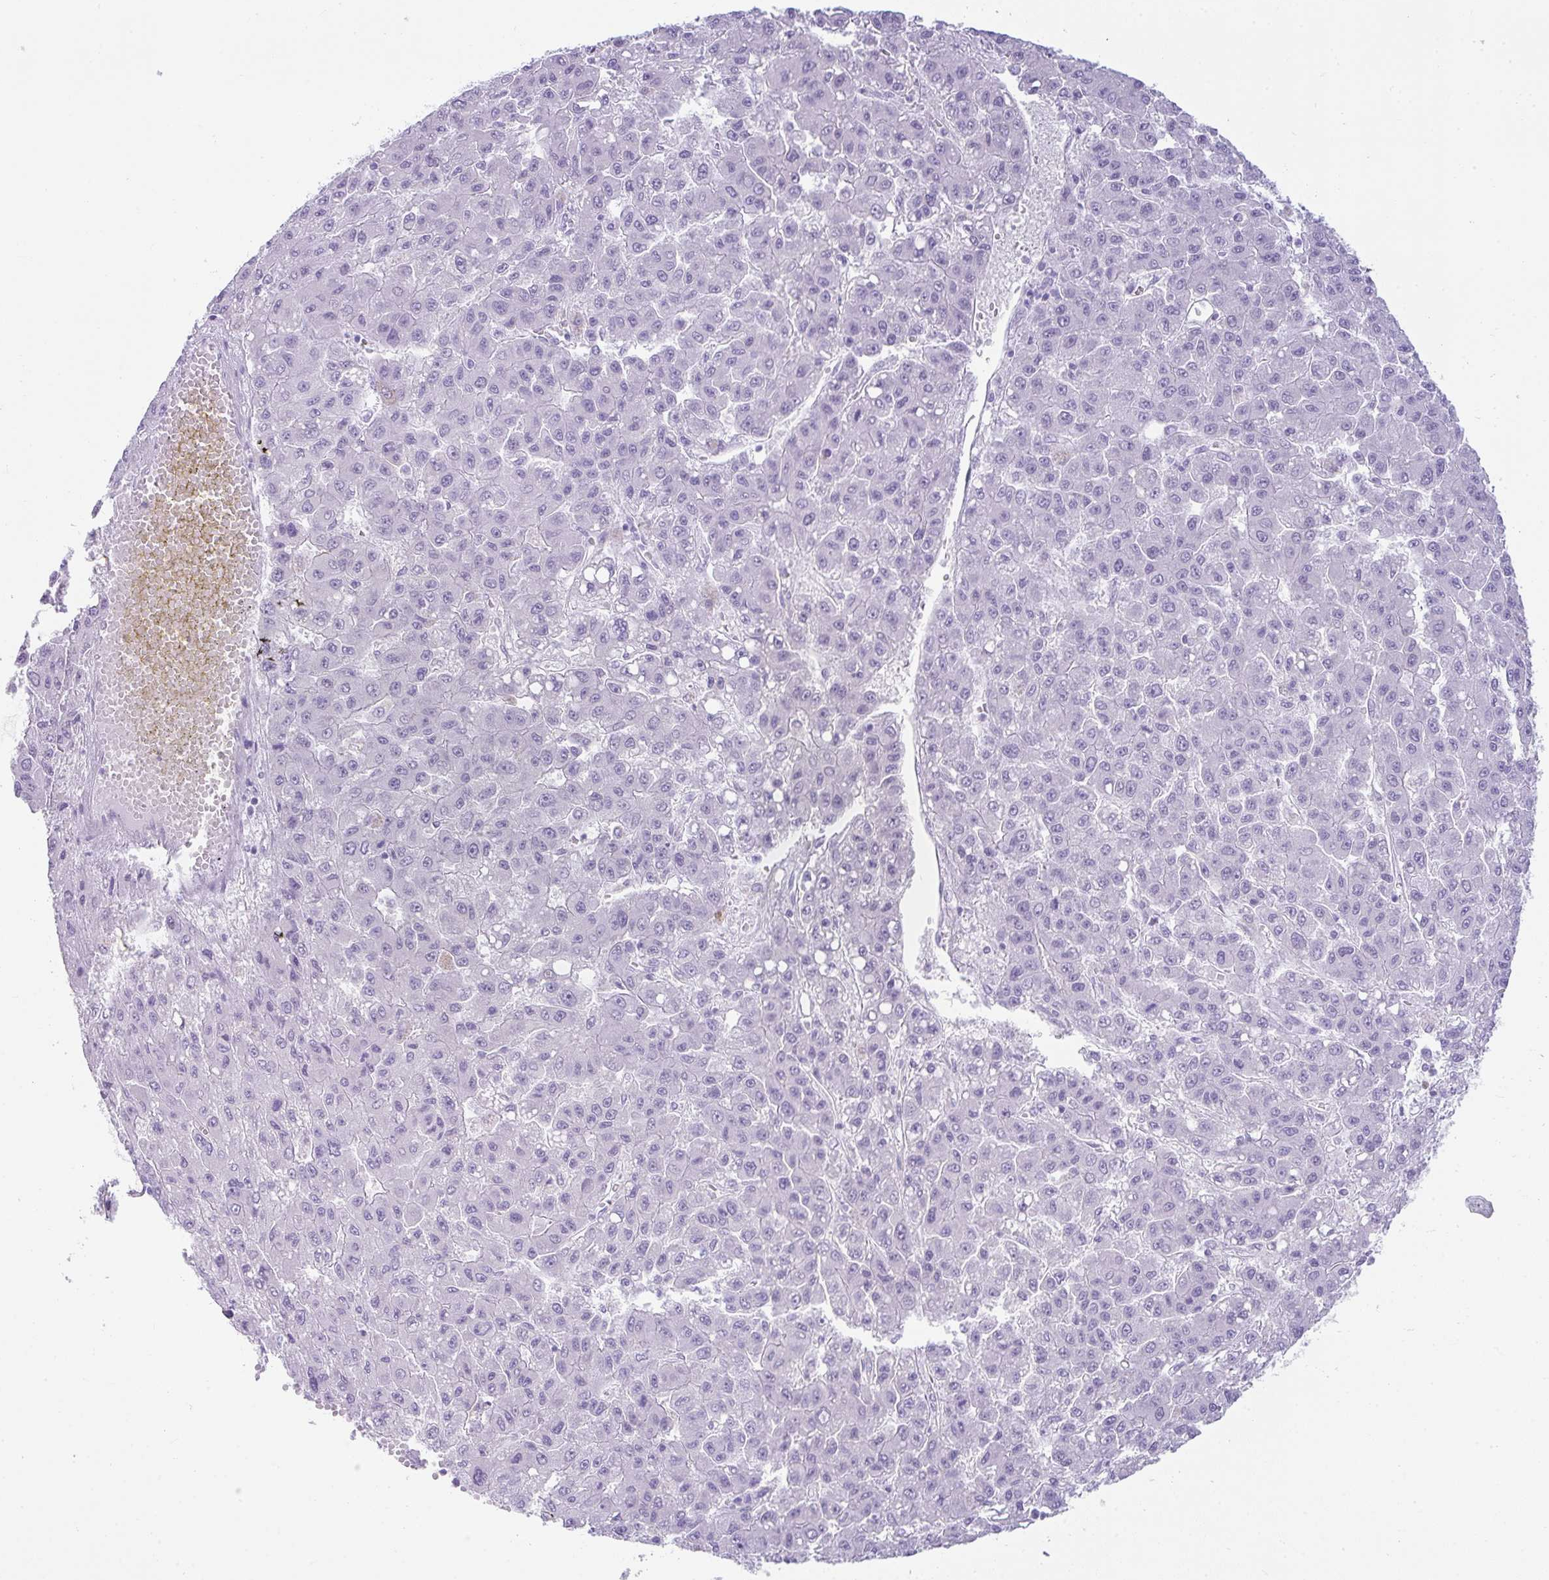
{"staining": {"intensity": "negative", "quantity": "none", "location": "none"}, "tissue": "liver cancer", "cell_type": "Tumor cells", "image_type": "cancer", "snomed": [{"axis": "morphology", "description": "Carcinoma, Hepatocellular, NOS"}, {"axis": "topography", "description": "Liver"}], "caption": "IHC micrograph of neoplastic tissue: human hepatocellular carcinoma (liver) stained with DAB reveals no significant protein staining in tumor cells.", "gene": "RASL10A", "patient": {"sex": "male", "age": 70}}